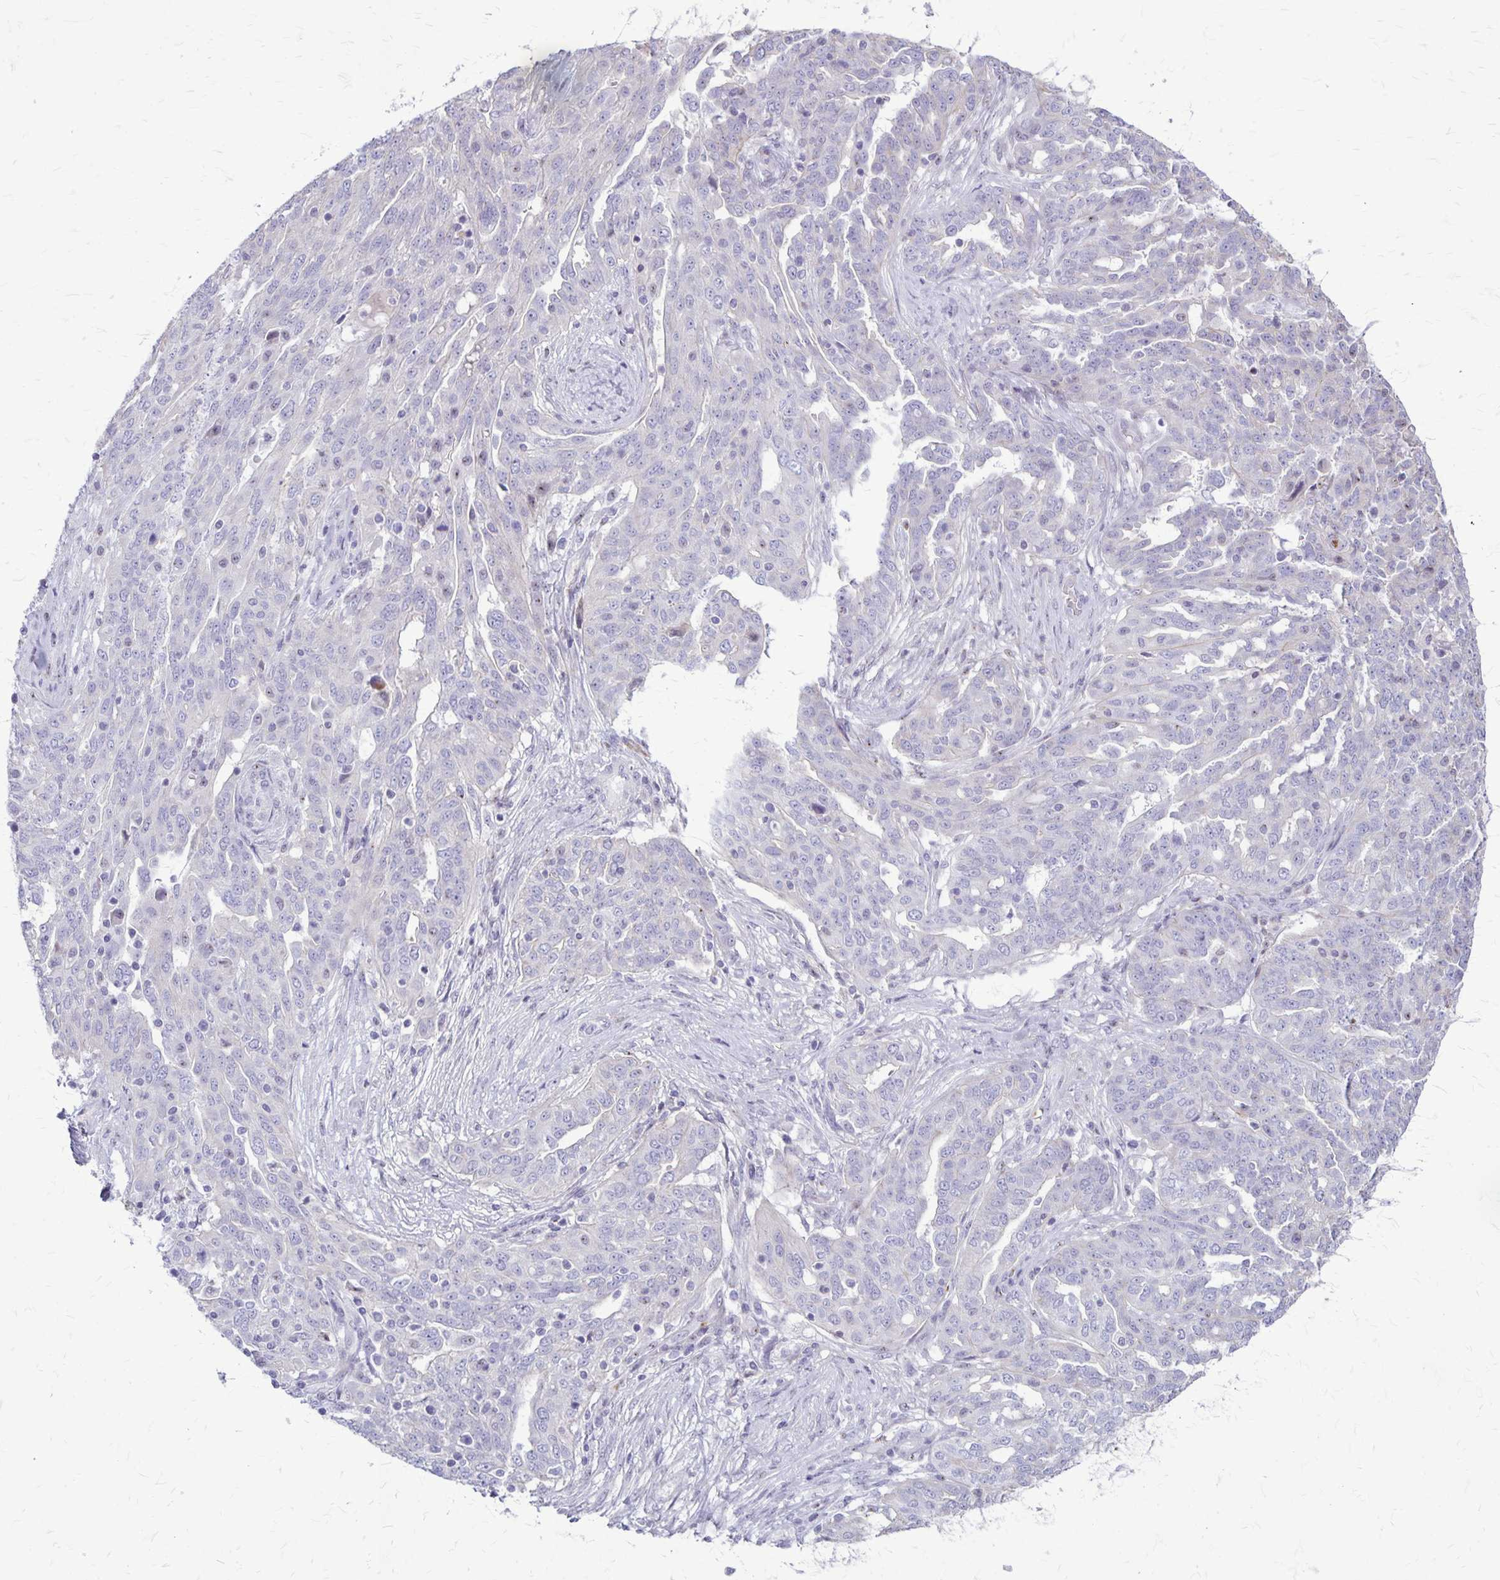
{"staining": {"intensity": "negative", "quantity": "none", "location": "none"}, "tissue": "ovarian cancer", "cell_type": "Tumor cells", "image_type": "cancer", "snomed": [{"axis": "morphology", "description": "Cystadenocarcinoma, serous, NOS"}, {"axis": "topography", "description": "Ovary"}], "caption": "Serous cystadenocarcinoma (ovarian) was stained to show a protein in brown. There is no significant positivity in tumor cells.", "gene": "GP9", "patient": {"sex": "female", "age": 67}}